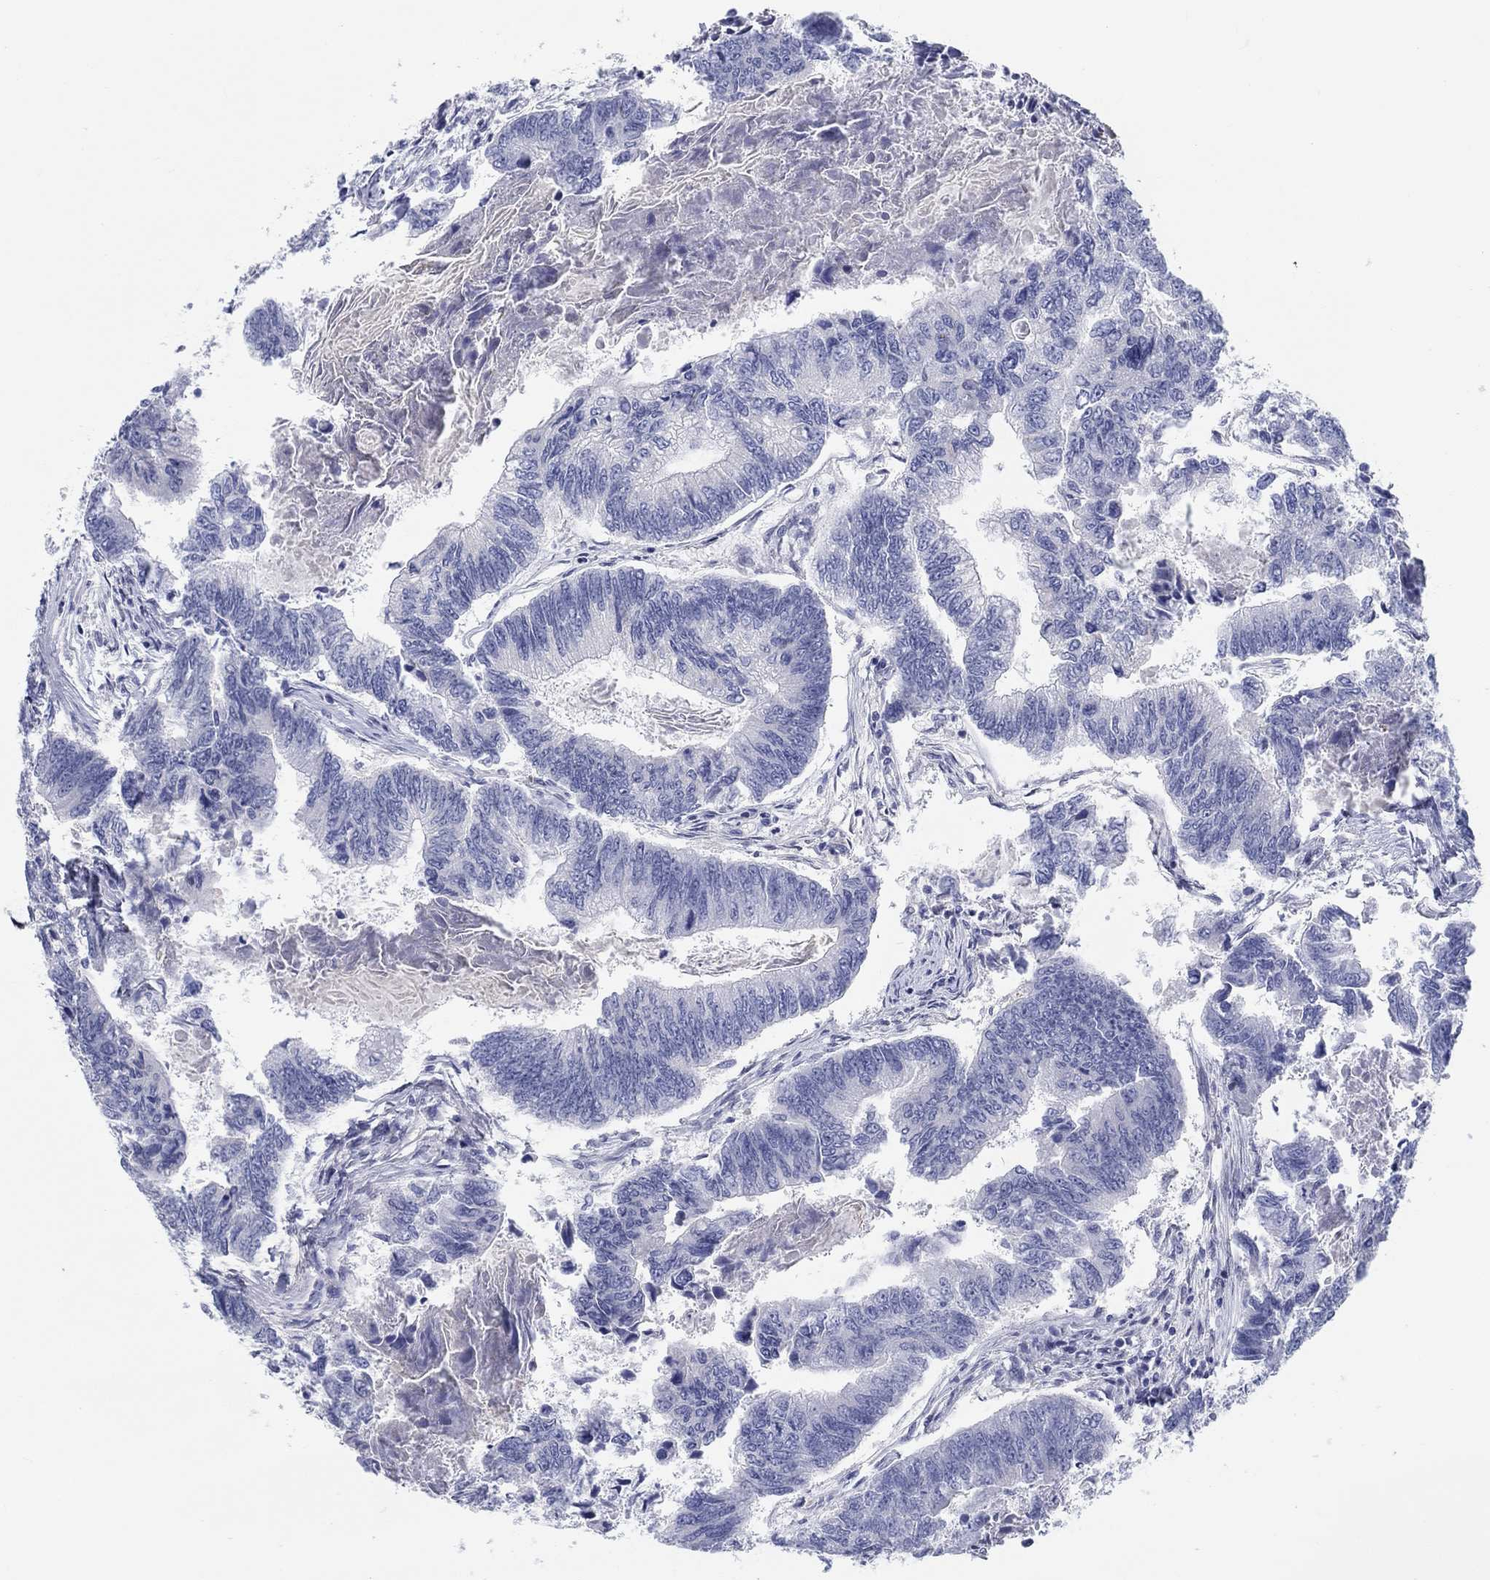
{"staining": {"intensity": "negative", "quantity": "none", "location": "none"}, "tissue": "colorectal cancer", "cell_type": "Tumor cells", "image_type": "cancer", "snomed": [{"axis": "morphology", "description": "Adenocarcinoma, NOS"}, {"axis": "topography", "description": "Colon"}], "caption": "Immunohistochemistry (IHC) image of neoplastic tissue: human adenocarcinoma (colorectal) stained with DAB reveals no significant protein expression in tumor cells. (DAB (3,3'-diaminobenzidine) immunohistochemistry (IHC) with hematoxylin counter stain).", "gene": "LRRC4C", "patient": {"sex": "female", "age": 65}}